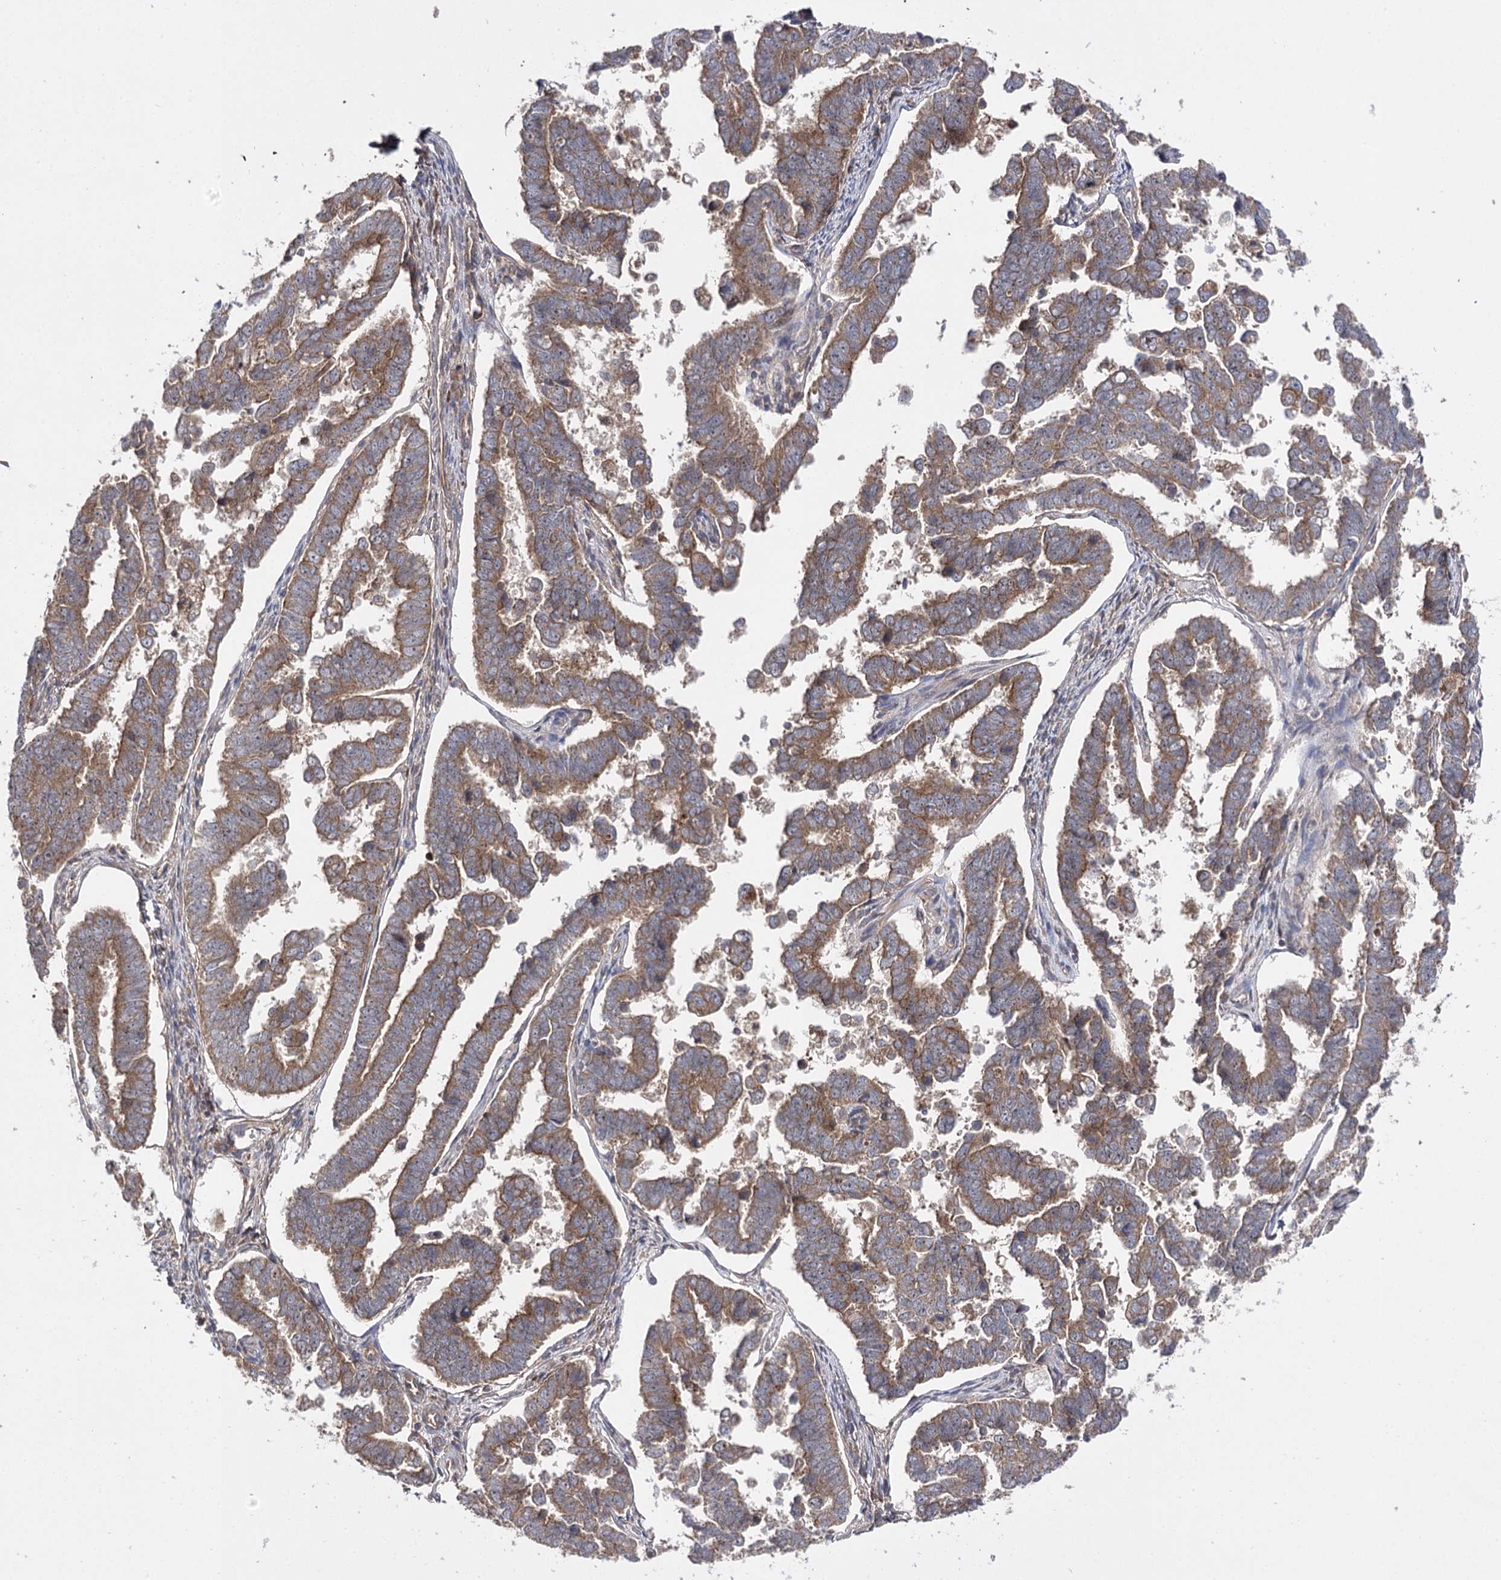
{"staining": {"intensity": "moderate", "quantity": ">75%", "location": "cytoplasmic/membranous"}, "tissue": "endometrial cancer", "cell_type": "Tumor cells", "image_type": "cancer", "snomed": [{"axis": "morphology", "description": "Adenocarcinoma, NOS"}, {"axis": "topography", "description": "Endometrium"}], "caption": "This is an image of immunohistochemistry (IHC) staining of adenocarcinoma (endometrial), which shows moderate staining in the cytoplasmic/membranous of tumor cells.", "gene": "BCR", "patient": {"sex": "female", "age": 75}}